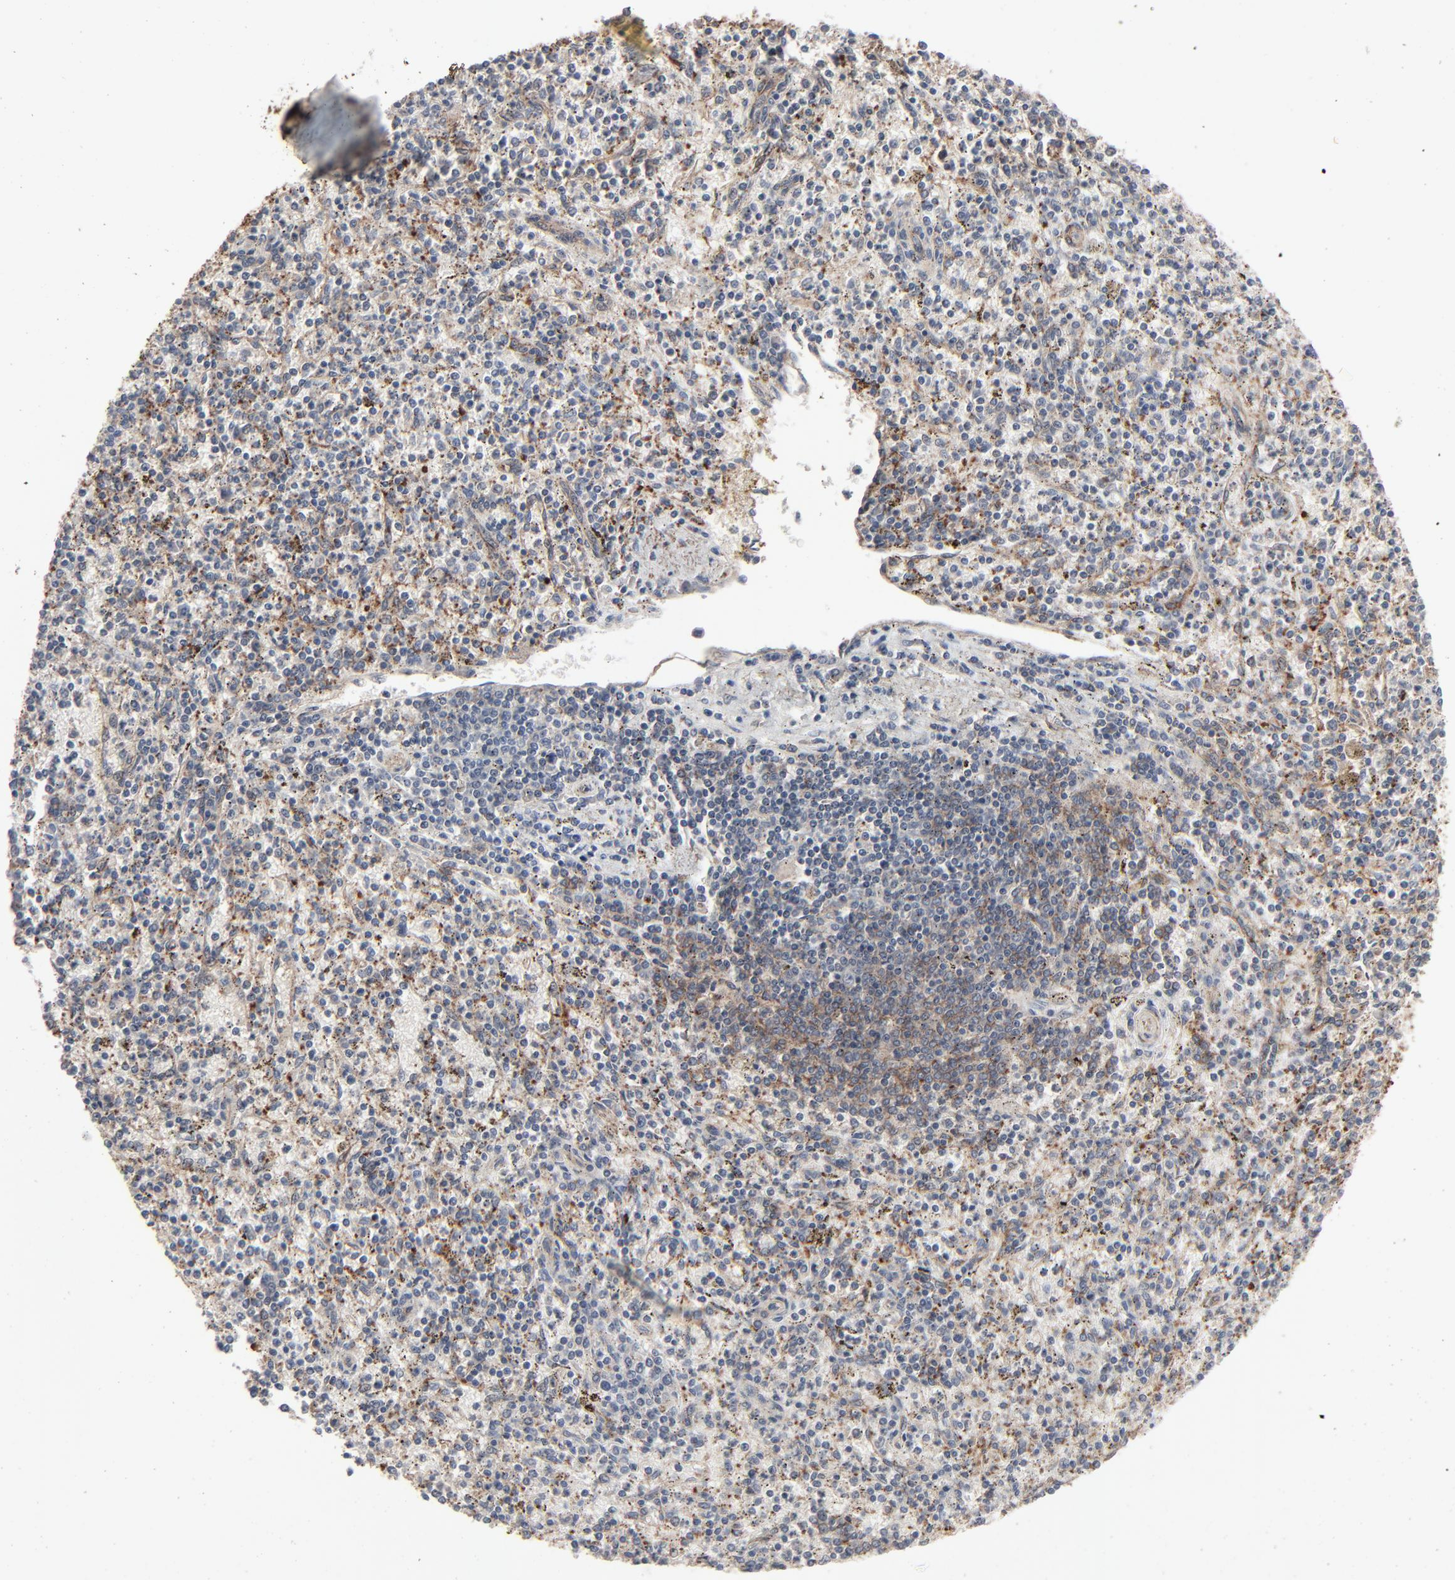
{"staining": {"intensity": "negative", "quantity": "none", "location": "none"}, "tissue": "spleen", "cell_type": "Cells in red pulp", "image_type": "normal", "snomed": [{"axis": "morphology", "description": "Normal tissue, NOS"}, {"axis": "topography", "description": "Spleen"}], "caption": "Immunohistochemical staining of normal spleen displays no significant positivity in cells in red pulp.", "gene": "JAM3", "patient": {"sex": "male", "age": 72}}